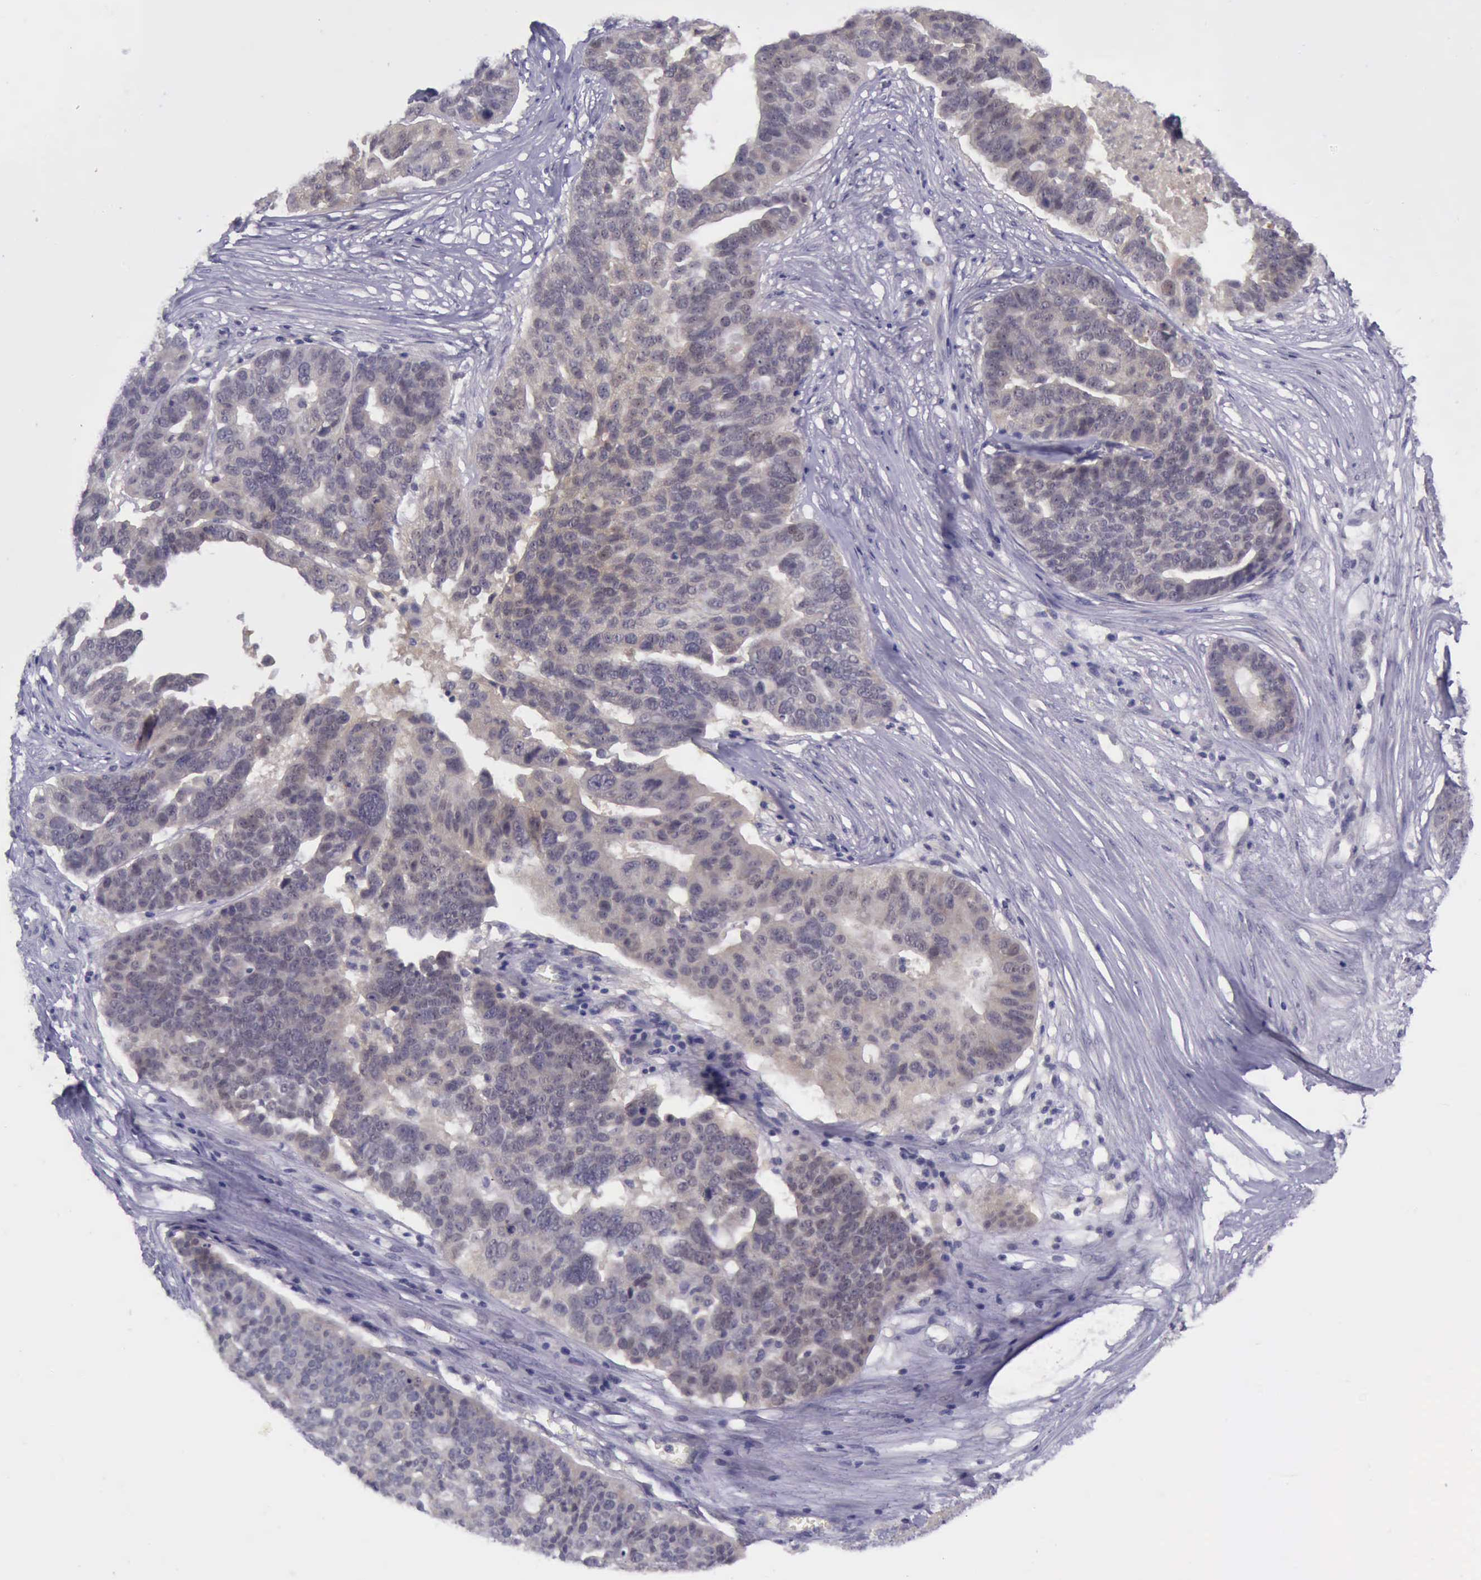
{"staining": {"intensity": "weak", "quantity": ">75%", "location": "cytoplasmic/membranous"}, "tissue": "ovarian cancer", "cell_type": "Tumor cells", "image_type": "cancer", "snomed": [{"axis": "morphology", "description": "Cystadenocarcinoma, serous, NOS"}, {"axis": "topography", "description": "Ovary"}], "caption": "Immunohistochemistry (IHC) of serous cystadenocarcinoma (ovarian) exhibits low levels of weak cytoplasmic/membranous positivity in approximately >75% of tumor cells.", "gene": "ARNT2", "patient": {"sex": "female", "age": 59}}